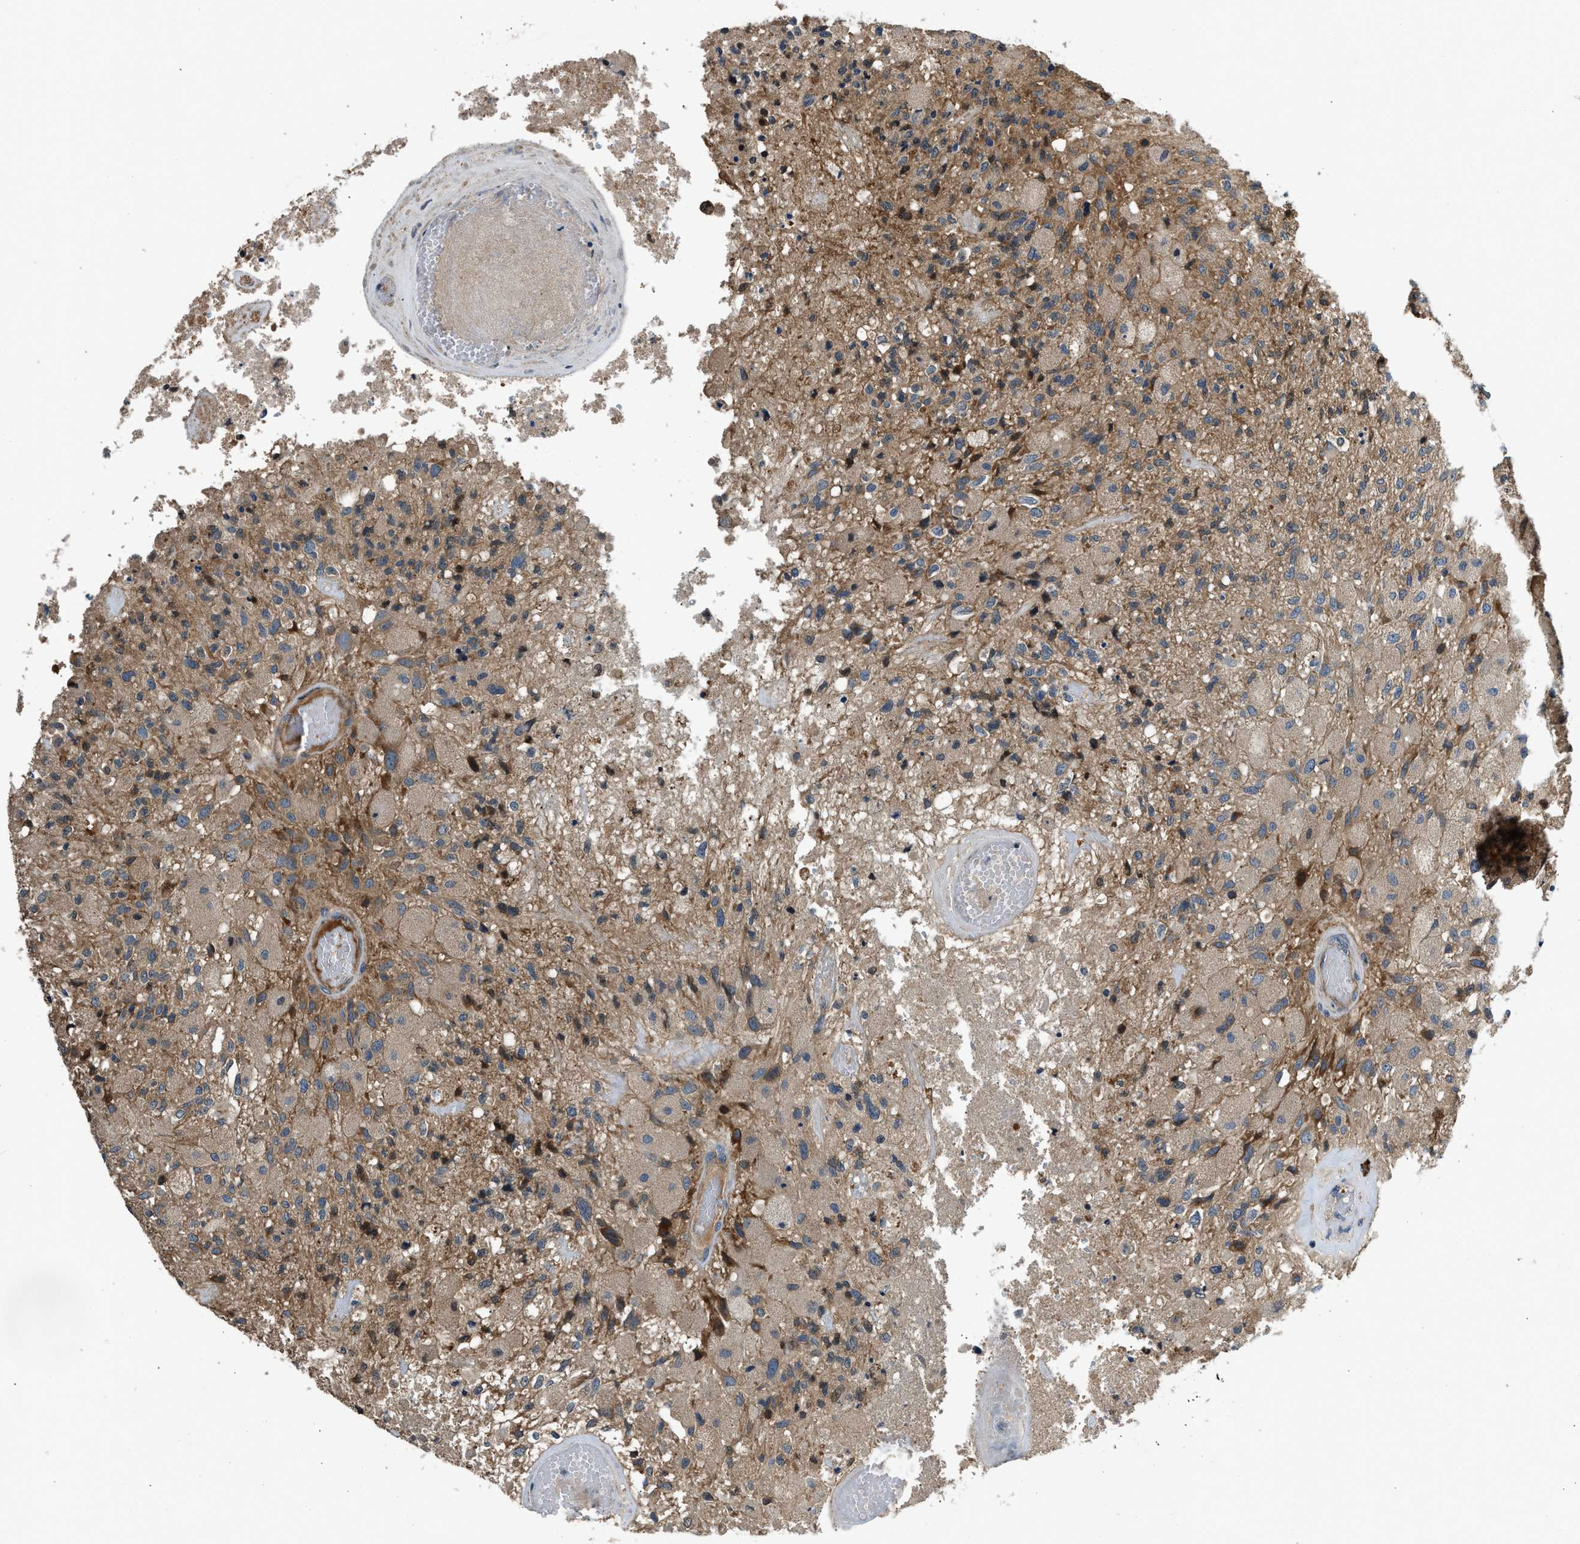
{"staining": {"intensity": "weak", "quantity": ">75%", "location": "cytoplasmic/membranous"}, "tissue": "glioma", "cell_type": "Tumor cells", "image_type": "cancer", "snomed": [{"axis": "morphology", "description": "Normal tissue, NOS"}, {"axis": "morphology", "description": "Glioma, malignant, High grade"}, {"axis": "topography", "description": "Cerebral cortex"}], "caption": "A low amount of weak cytoplasmic/membranous positivity is present in about >75% of tumor cells in malignant high-grade glioma tissue. The staining was performed using DAB (3,3'-diaminobenzidine) to visualize the protein expression in brown, while the nuclei were stained in blue with hematoxylin (Magnification: 20x).", "gene": "IL3RA", "patient": {"sex": "male", "age": 77}}